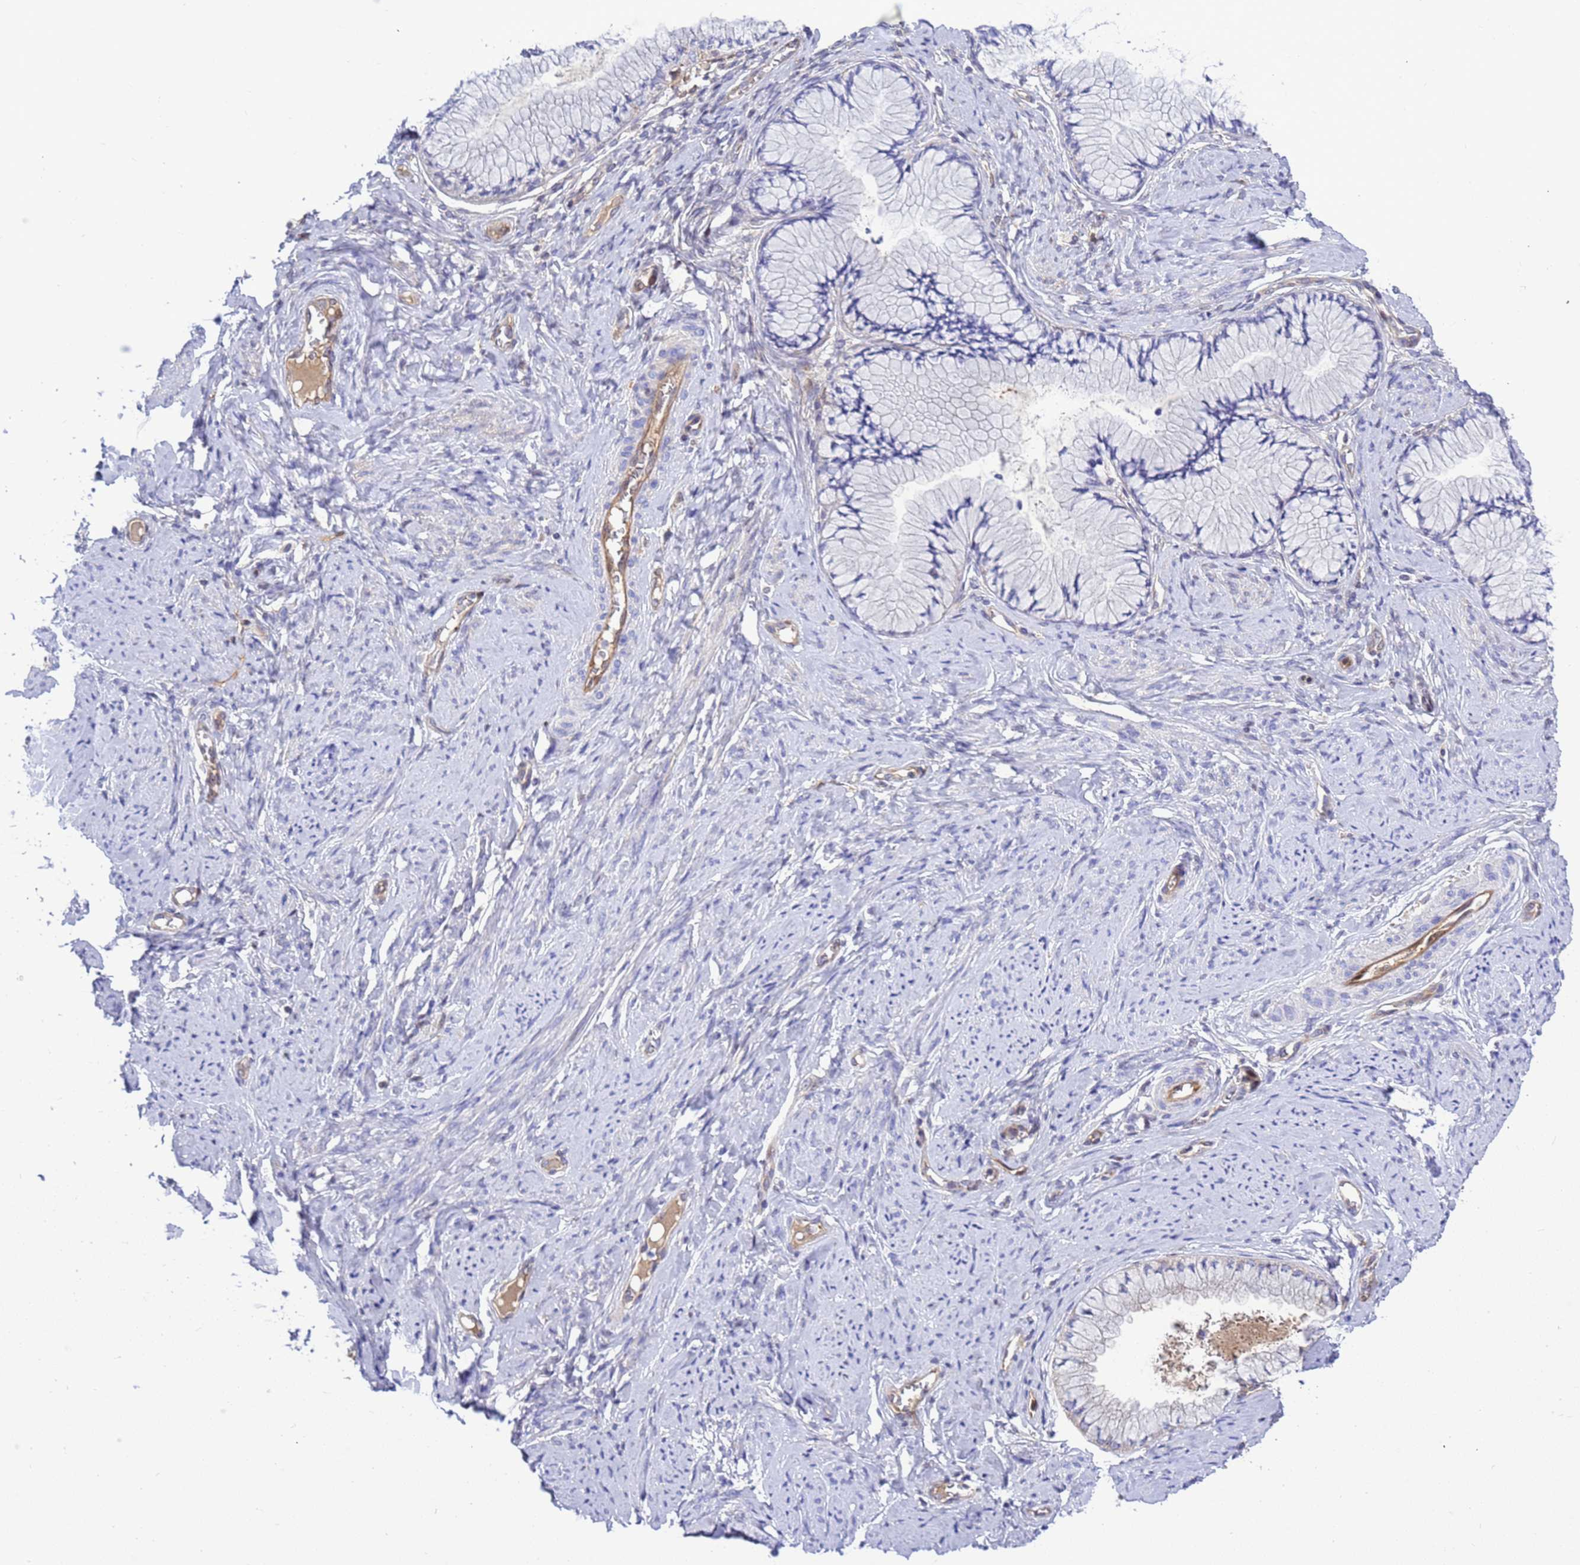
{"staining": {"intensity": "negative", "quantity": "none", "location": "none"}, "tissue": "cervix", "cell_type": "Glandular cells", "image_type": "normal", "snomed": [{"axis": "morphology", "description": "Normal tissue, NOS"}, {"axis": "topography", "description": "Cervix"}], "caption": "A high-resolution micrograph shows immunohistochemistry staining of normal cervix, which shows no significant positivity in glandular cells.", "gene": "FOXRED1", "patient": {"sex": "female", "age": 42}}